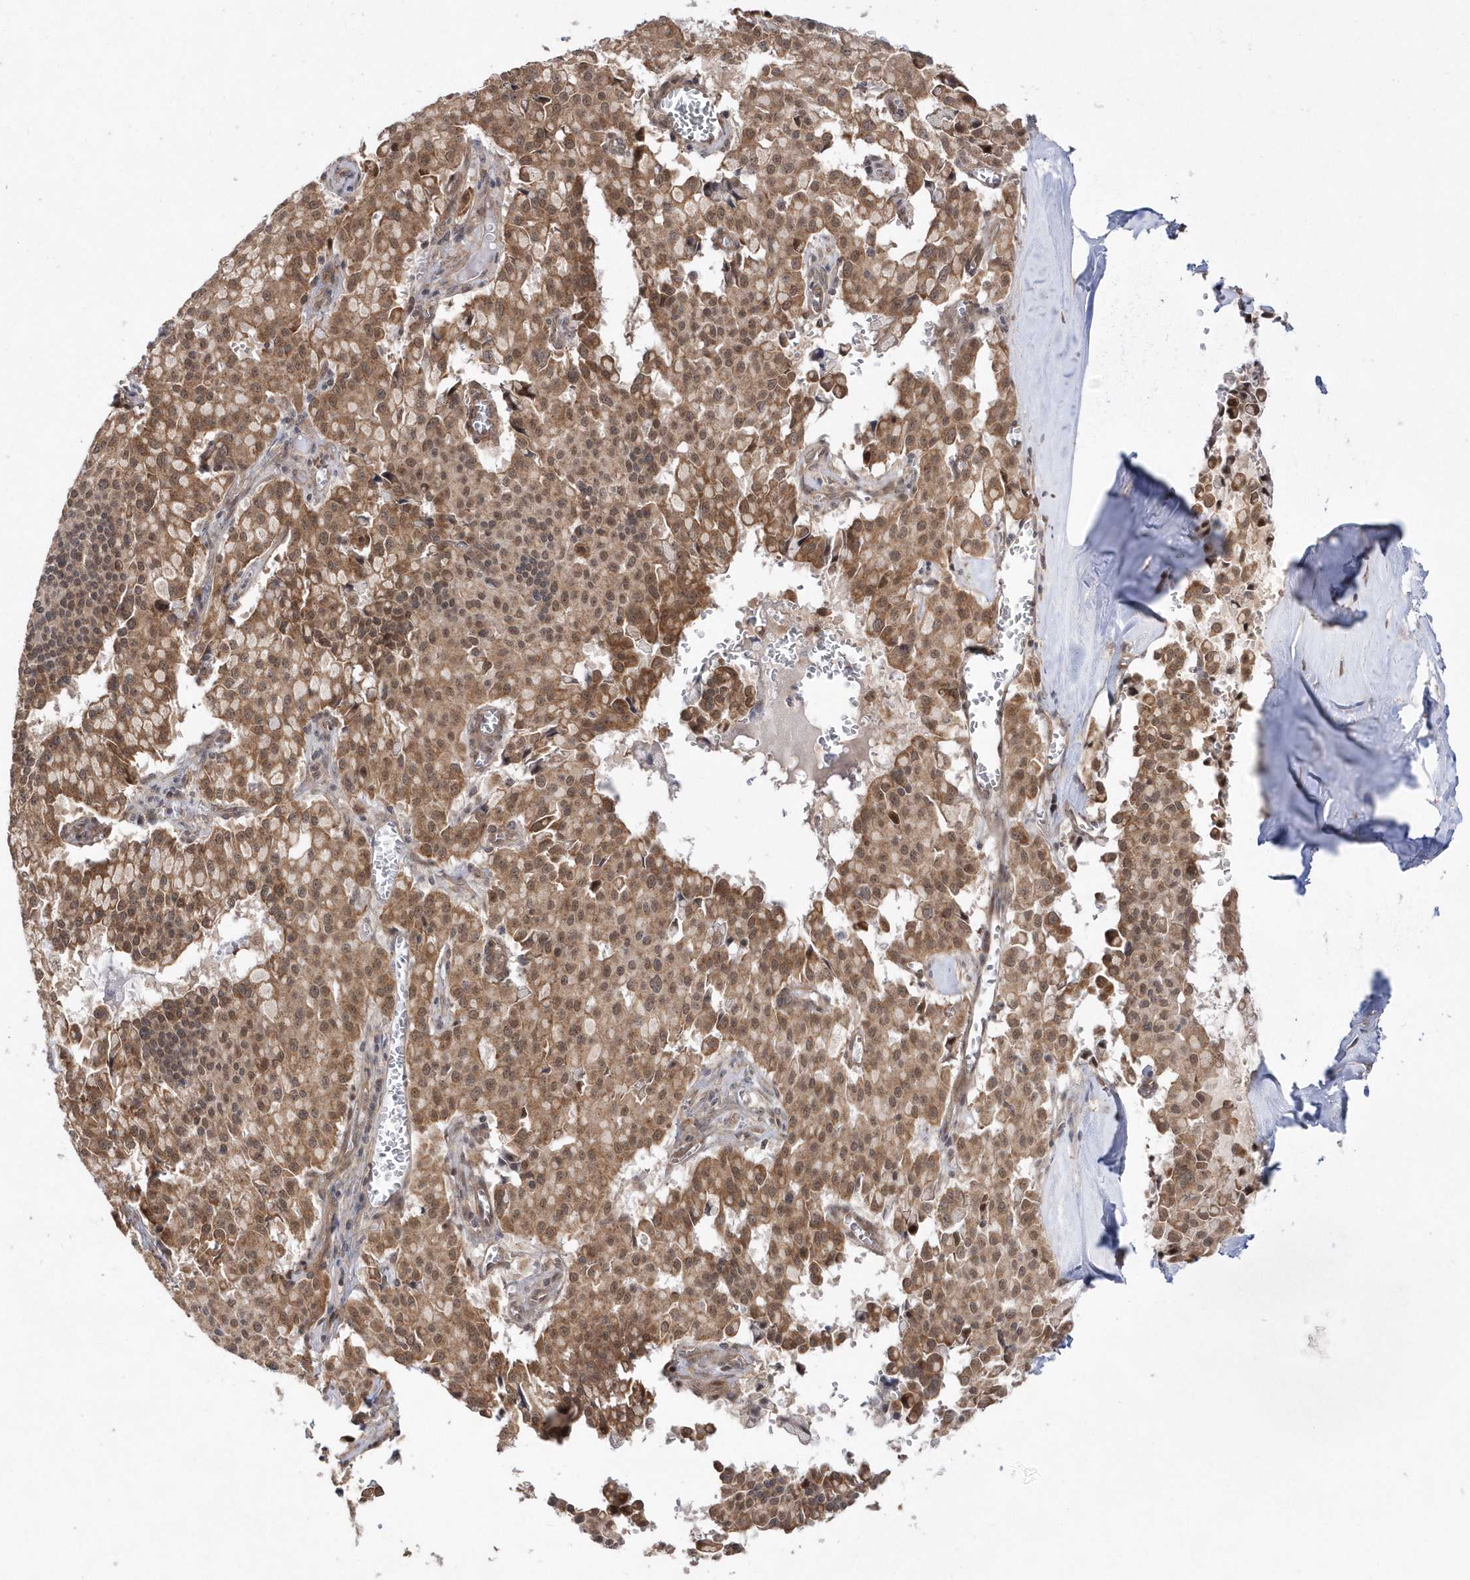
{"staining": {"intensity": "moderate", "quantity": ">75%", "location": "cytoplasmic/membranous,nuclear"}, "tissue": "pancreatic cancer", "cell_type": "Tumor cells", "image_type": "cancer", "snomed": [{"axis": "morphology", "description": "Adenocarcinoma, NOS"}, {"axis": "topography", "description": "Pancreas"}], "caption": "Adenocarcinoma (pancreatic) stained for a protein reveals moderate cytoplasmic/membranous and nuclear positivity in tumor cells.", "gene": "DALRD3", "patient": {"sex": "male", "age": 65}}